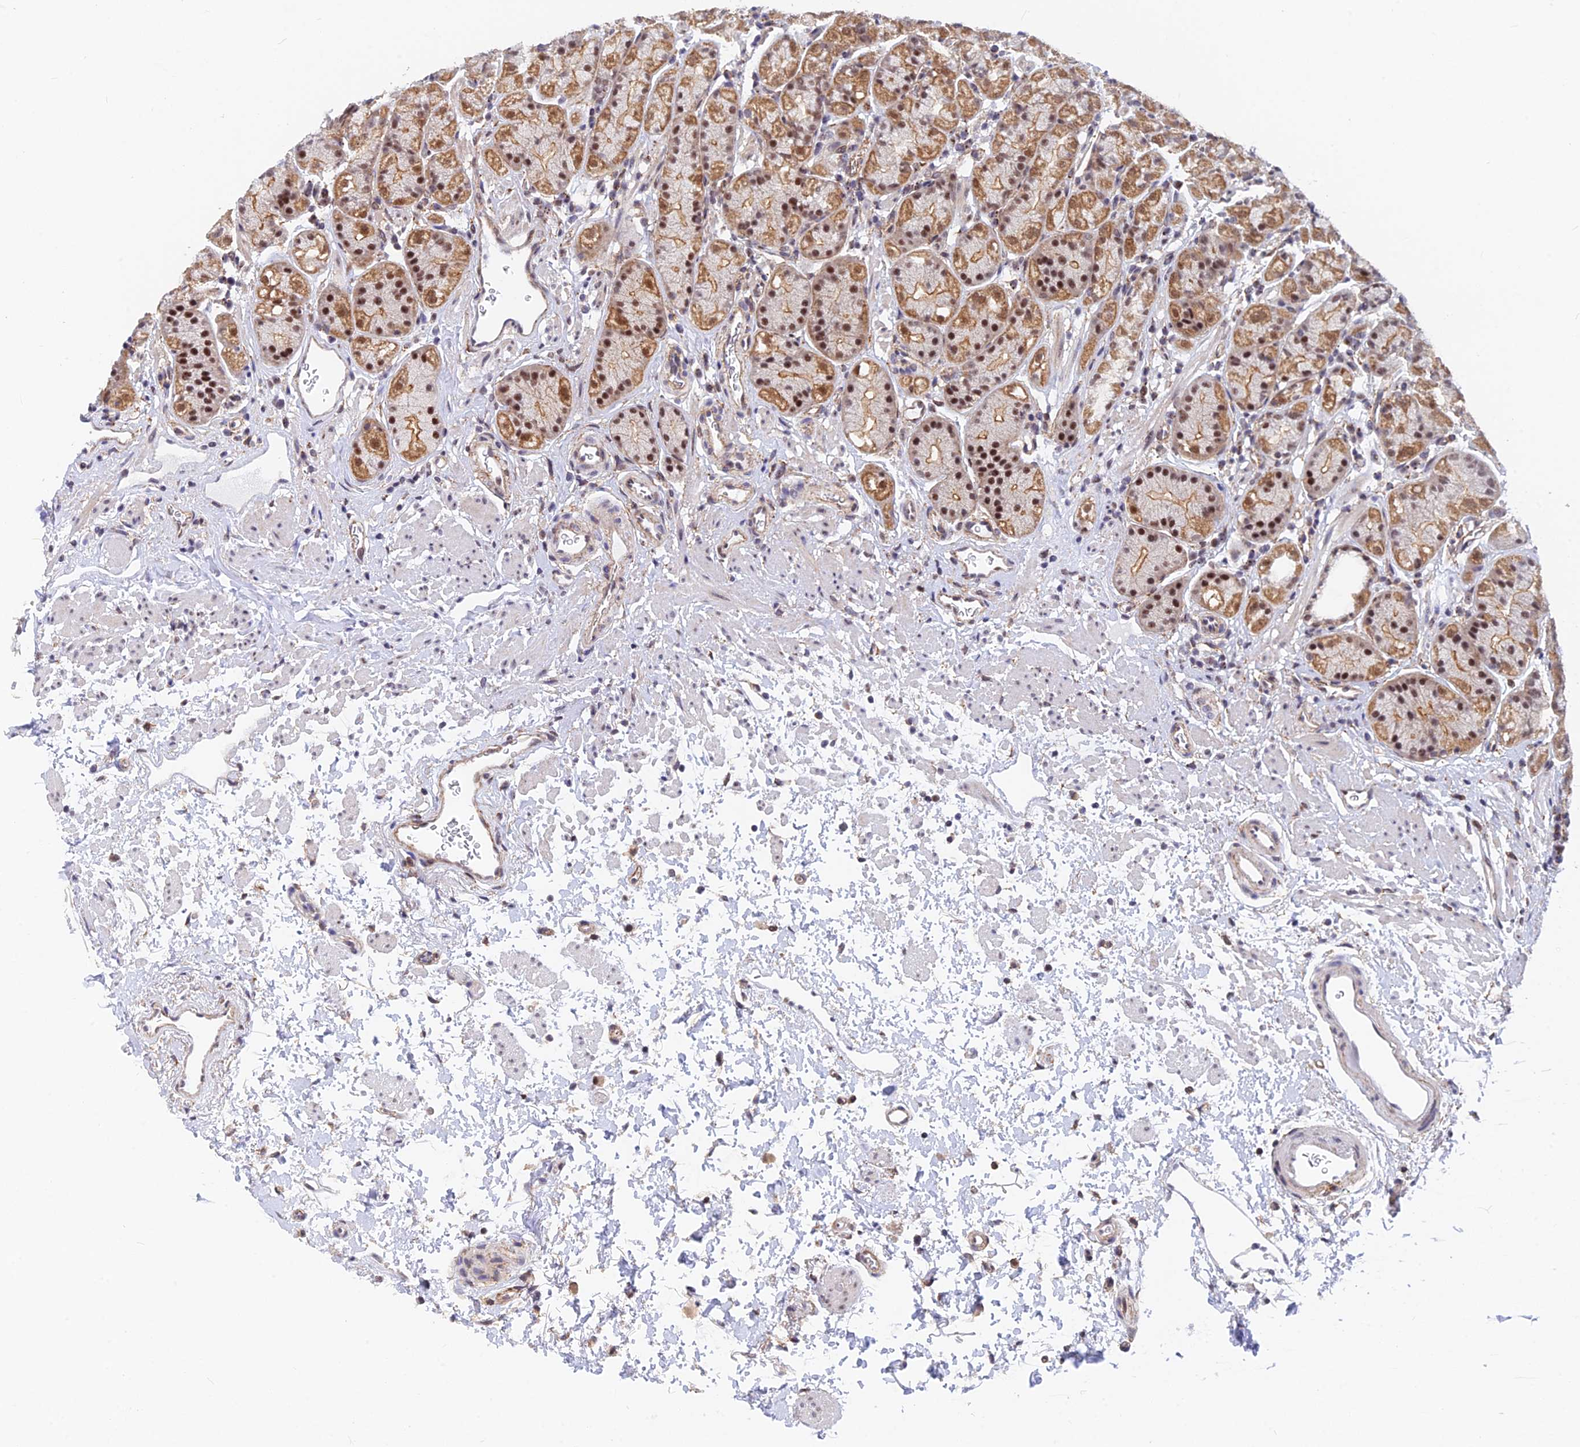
{"staining": {"intensity": "strong", "quantity": "25%-75%", "location": "cytoplasmic/membranous,nuclear"}, "tissue": "stomach", "cell_type": "Glandular cells", "image_type": "normal", "snomed": [{"axis": "morphology", "description": "Normal tissue, NOS"}, {"axis": "topography", "description": "Stomach"}], "caption": "The photomicrograph displays immunohistochemical staining of unremarkable stomach. There is strong cytoplasmic/membranous,nuclear staining is identified in approximately 25%-75% of glandular cells.", "gene": "VSTM2L", "patient": {"sex": "male", "age": 63}}